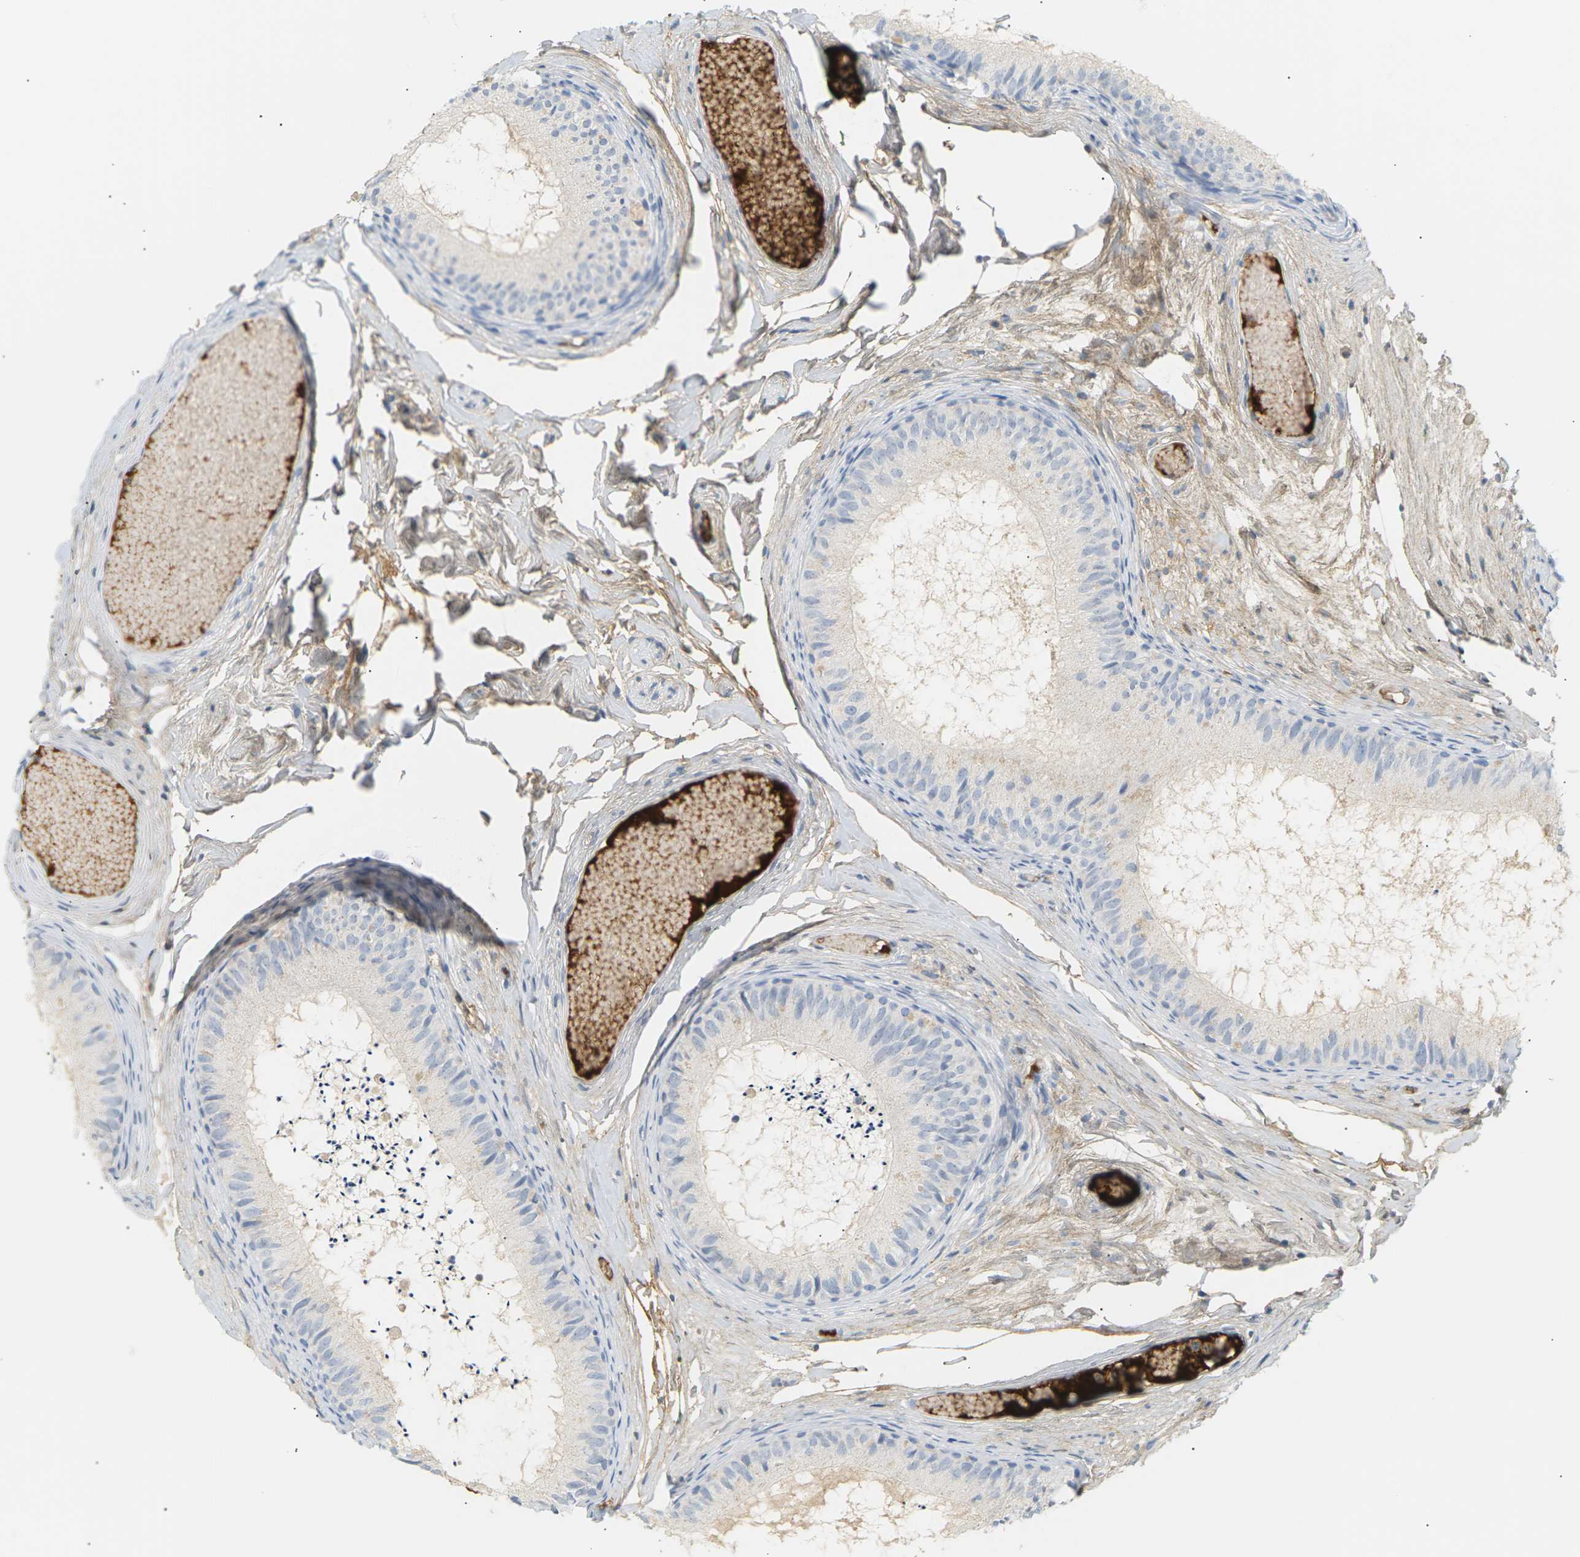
{"staining": {"intensity": "negative", "quantity": "none", "location": "none"}, "tissue": "epididymis", "cell_type": "Glandular cells", "image_type": "normal", "snomed": [{"axis": "morphology", "description": "Normal tissue, NOS"}, {"axis": "topography", "description": "Epididymis"}], "caption": "DAB (3,3'-diaminobenzidine) immunohistochemical staining of normal epididymis displays no significant positivity in glandular cells.", "gene": "IGLC3", "patient": {"sex": "male", "age": 46}}